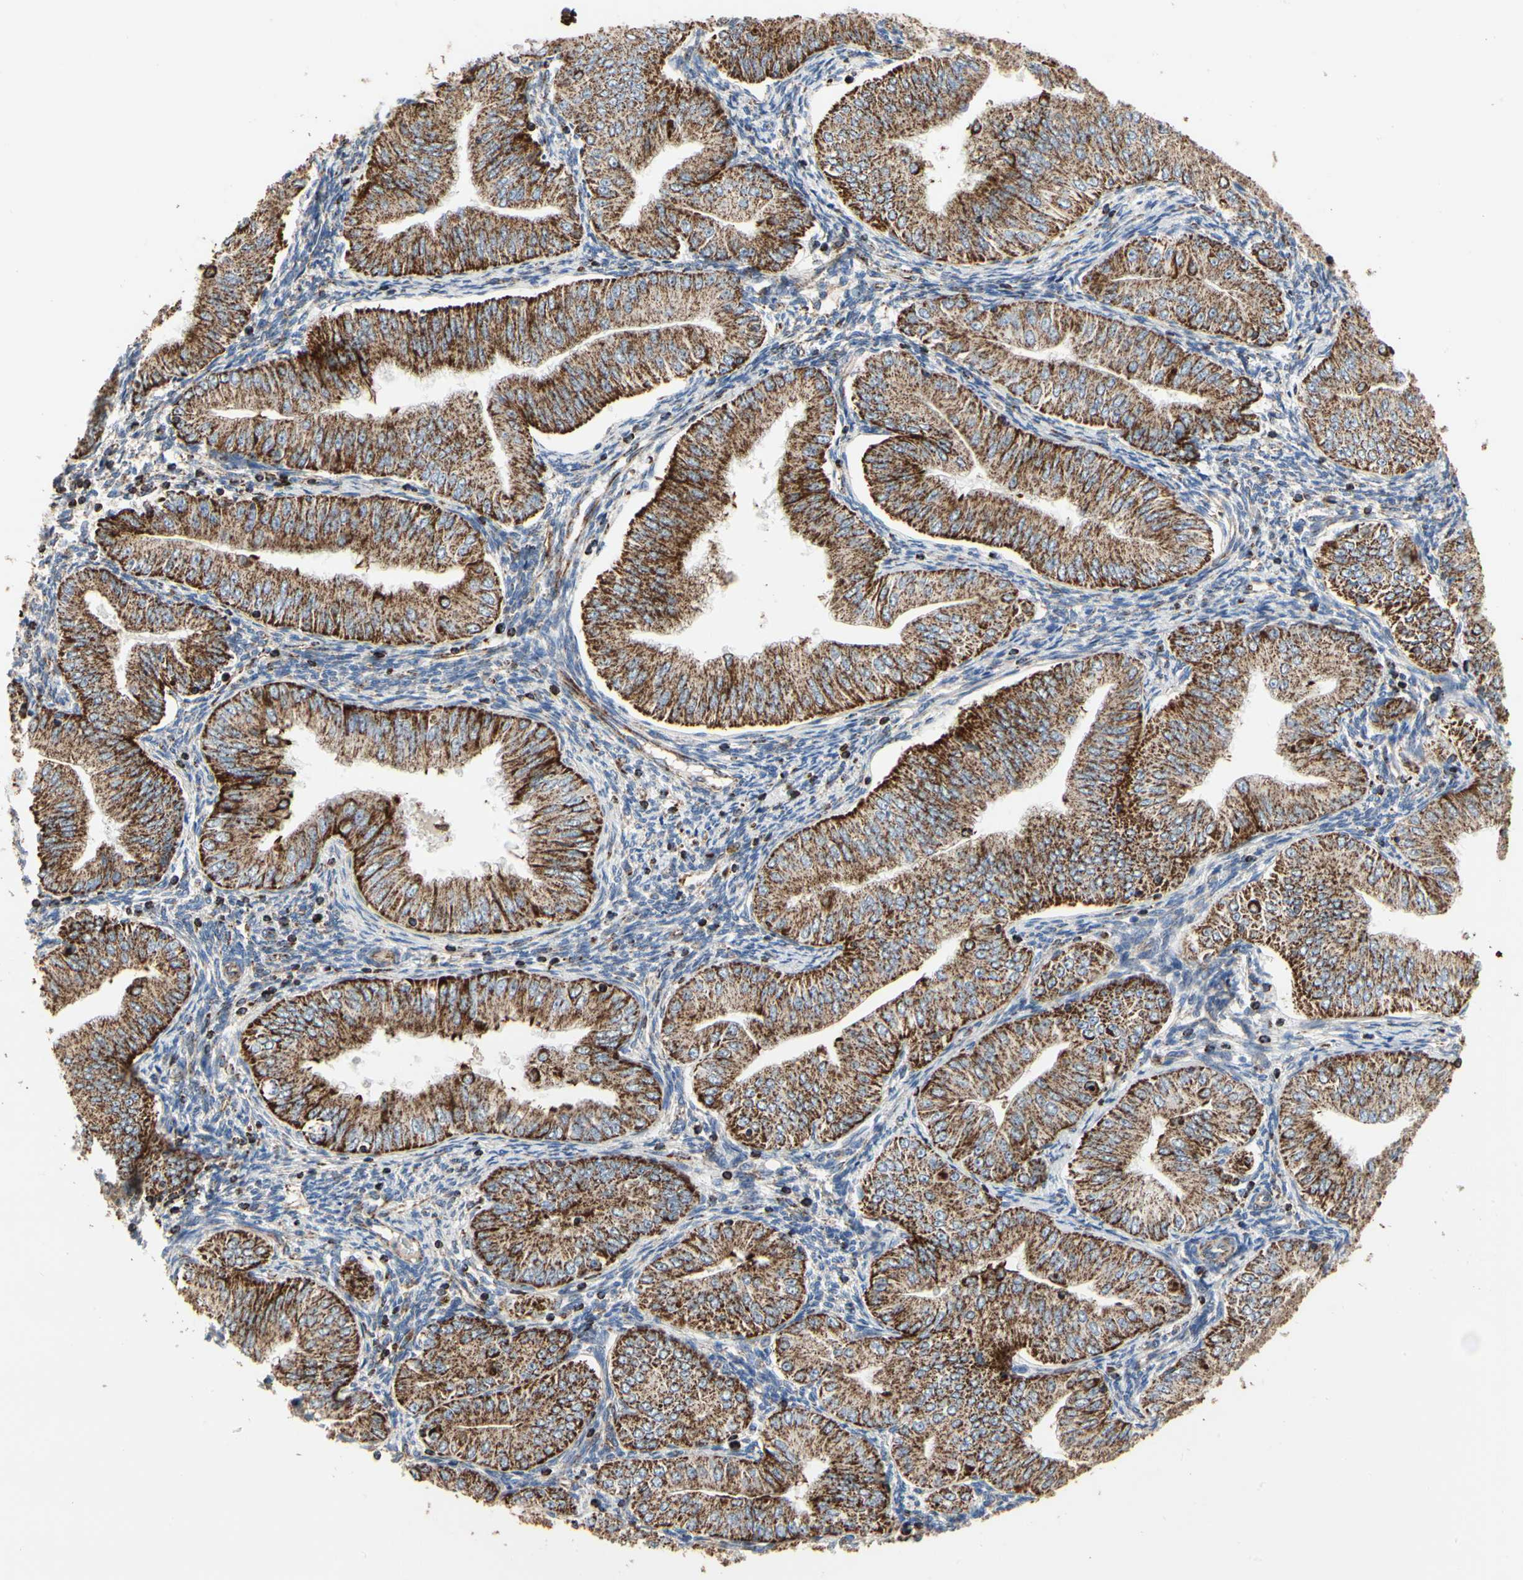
{"staining": {"intensity": "moderate", "quantity": ">75%", "location": "none"}, "tissue": "endometrial cancer", "cell_type": "Tumor cells", "image_type": "cancer", "snomed": [{"axis": "morphology", "description": "Adenocarcinoma, NOS"}, {"axis": "topography", "description": "Endometrium"}], "caption": "Immunohistochemical staining of endometrial adenocarcinoma reveals moderate None protein positivity in about >75% of tumor cells. (DAB (3,3'-diaminobenzidine) = brown stain, brightfield microscopy at high magnification).", "gene": "TUBA1A", "patient": {"sex": "female", "age": 53}}